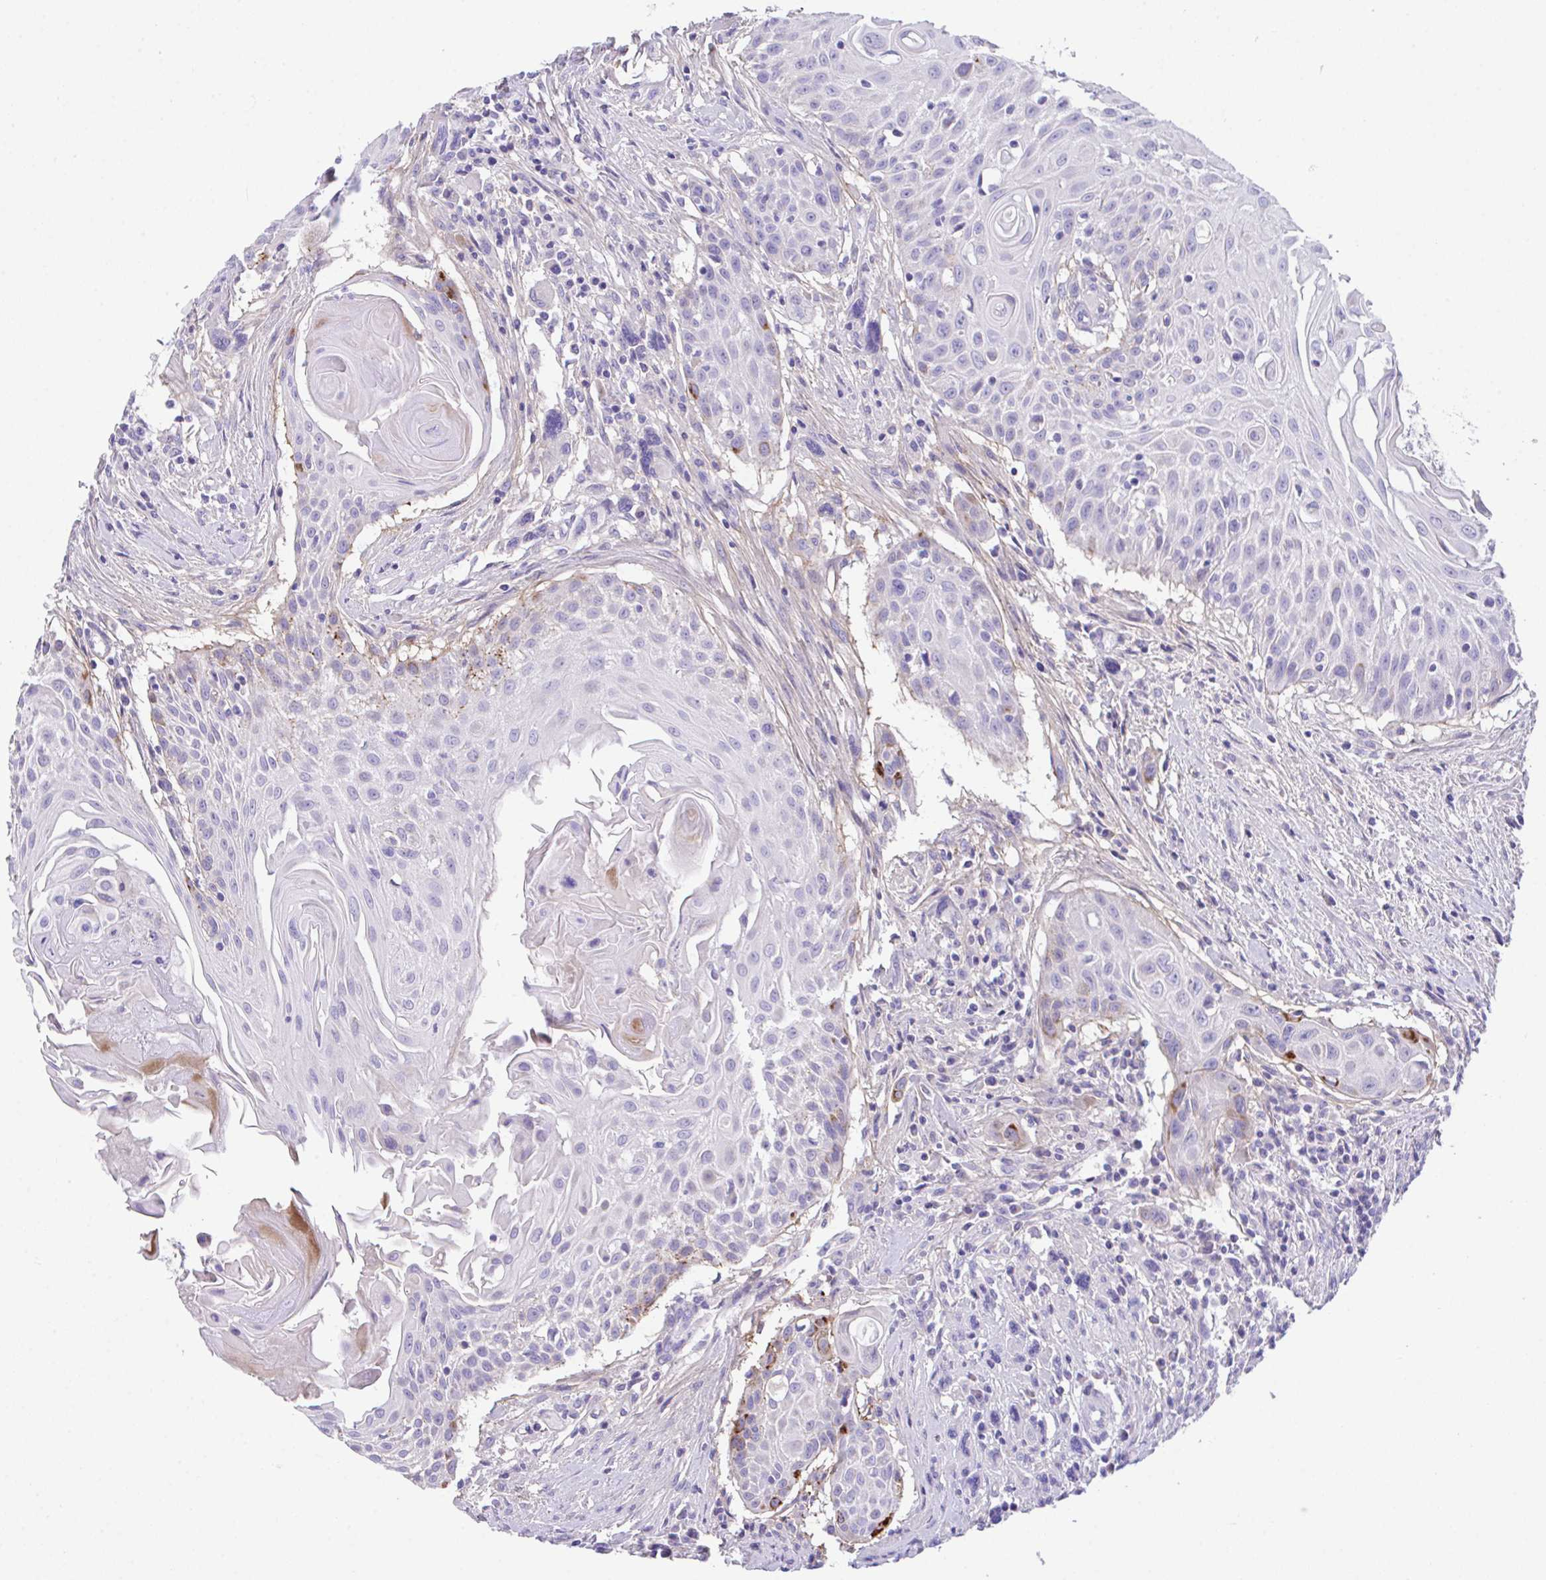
{"staining": {"intensity": "strong", "quantity": "<25%", "location": "cytoplasmic/membranous"}, "tissue": "head and neck cancer", "cell_type": "Tumor cells", "image_type": "cancer", "snomed": [{"axis": "morphology", "description": "Squamous cell carcinoma, NOS"}, {"axis": "topography", "description": "Lymph node"}, {"axis": "topography", "description": "Salivary gland"}, {"axis": "topography", "description": "Head-Neck"}], "caption": "Protein positivity by immunohistochemistry reveals strong cytoplasmic/membranous staining in about <25% of tumor cells in head and neck cancer (squamous cell carcinoma).", "gene": "SLC16A6", "patient": {"sex": "female", "age": 74}}